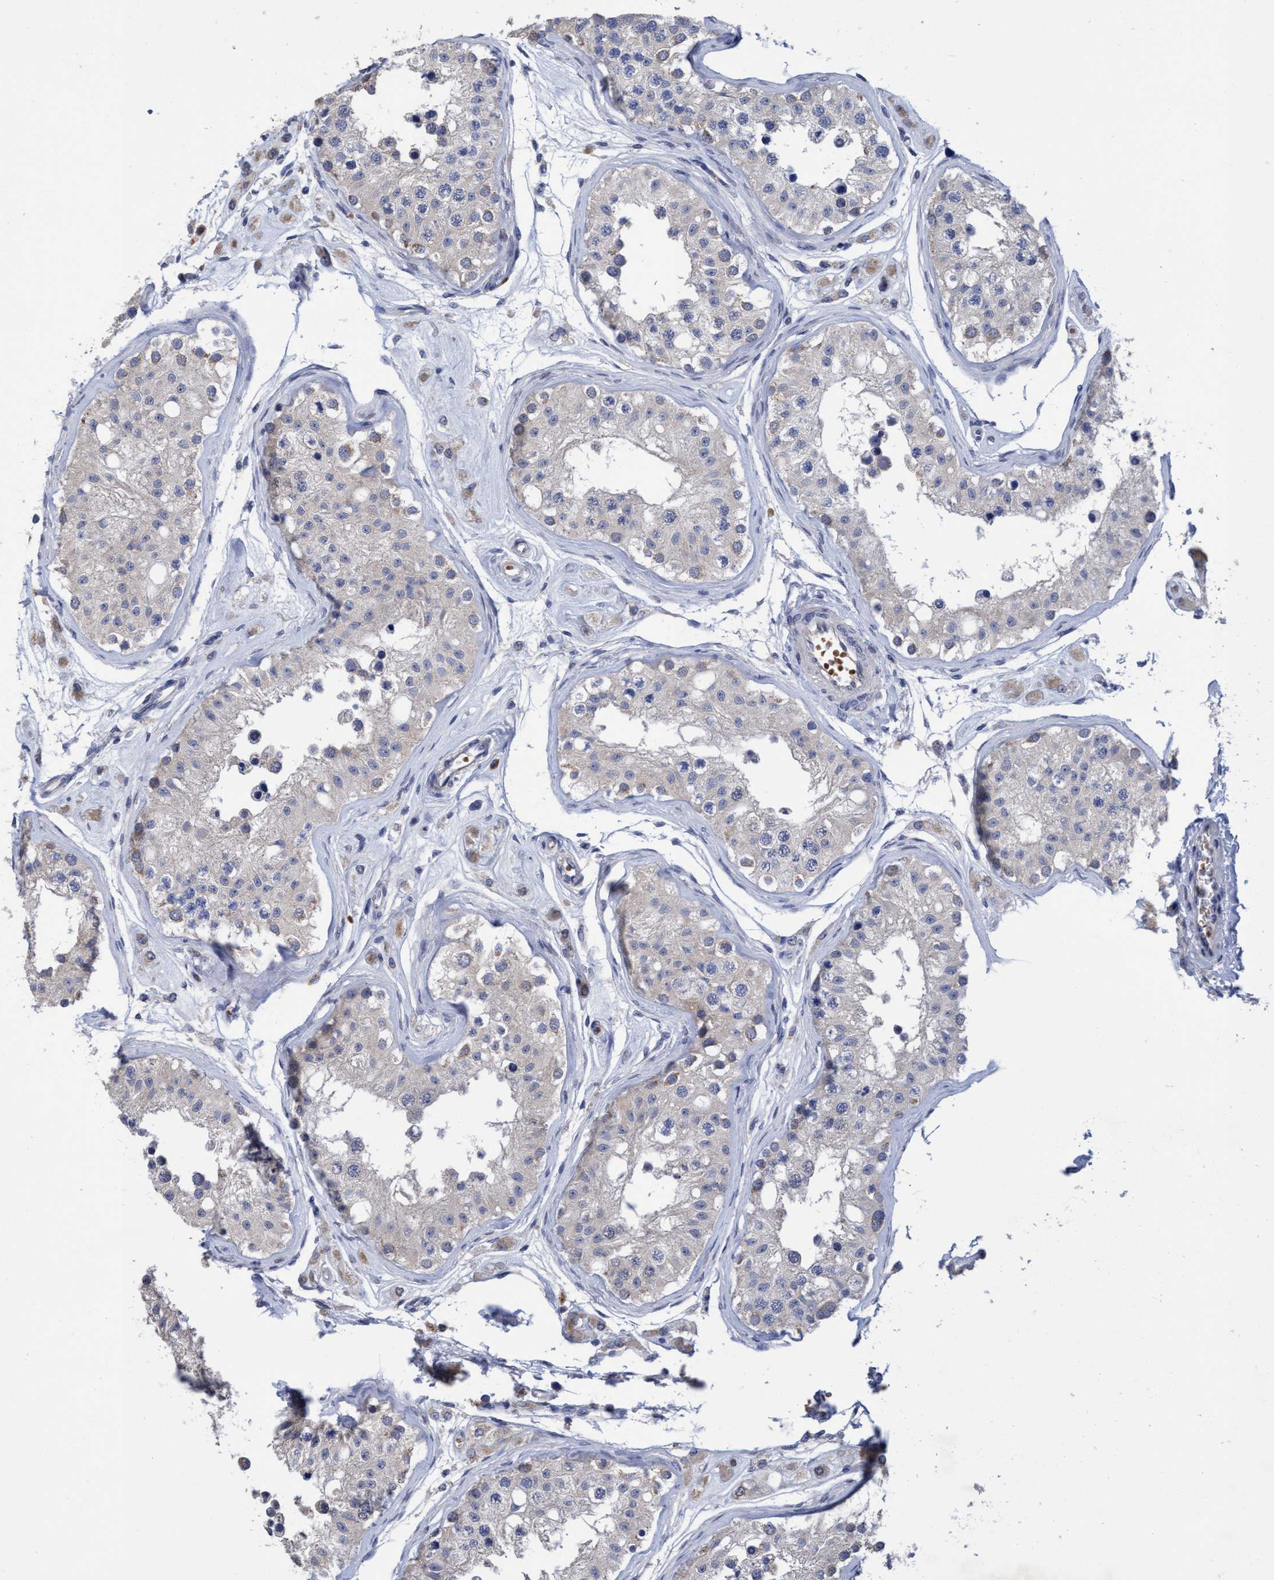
{"staining": {"intensity": "moderate", "quantity": "<25%", "location": "cytoplasmic/membranous"}, "tissue": "testis", "cell_type": "Cells in seminiferous ducts", "image_type": "normal", "snomed": [{"axis": "morphology", "description": "Normal tissue, NOS"}, {"axis": "morphology", "description": "Adenocarcinoma, metastatic, NOS"}, {"axis": "topography", "description": "Testis"}], "caption": "This image reveals benign testis stained with immunohistochemistry (IHC) to label a protein in brown. The cytoplasmic/membranous of cells in seminiferous ducts show moderate positivity for the protein. Nuclei are counter-stained blue.", "gene": "SEMA4D", "patient": {"sex": "male", "age": 26}}